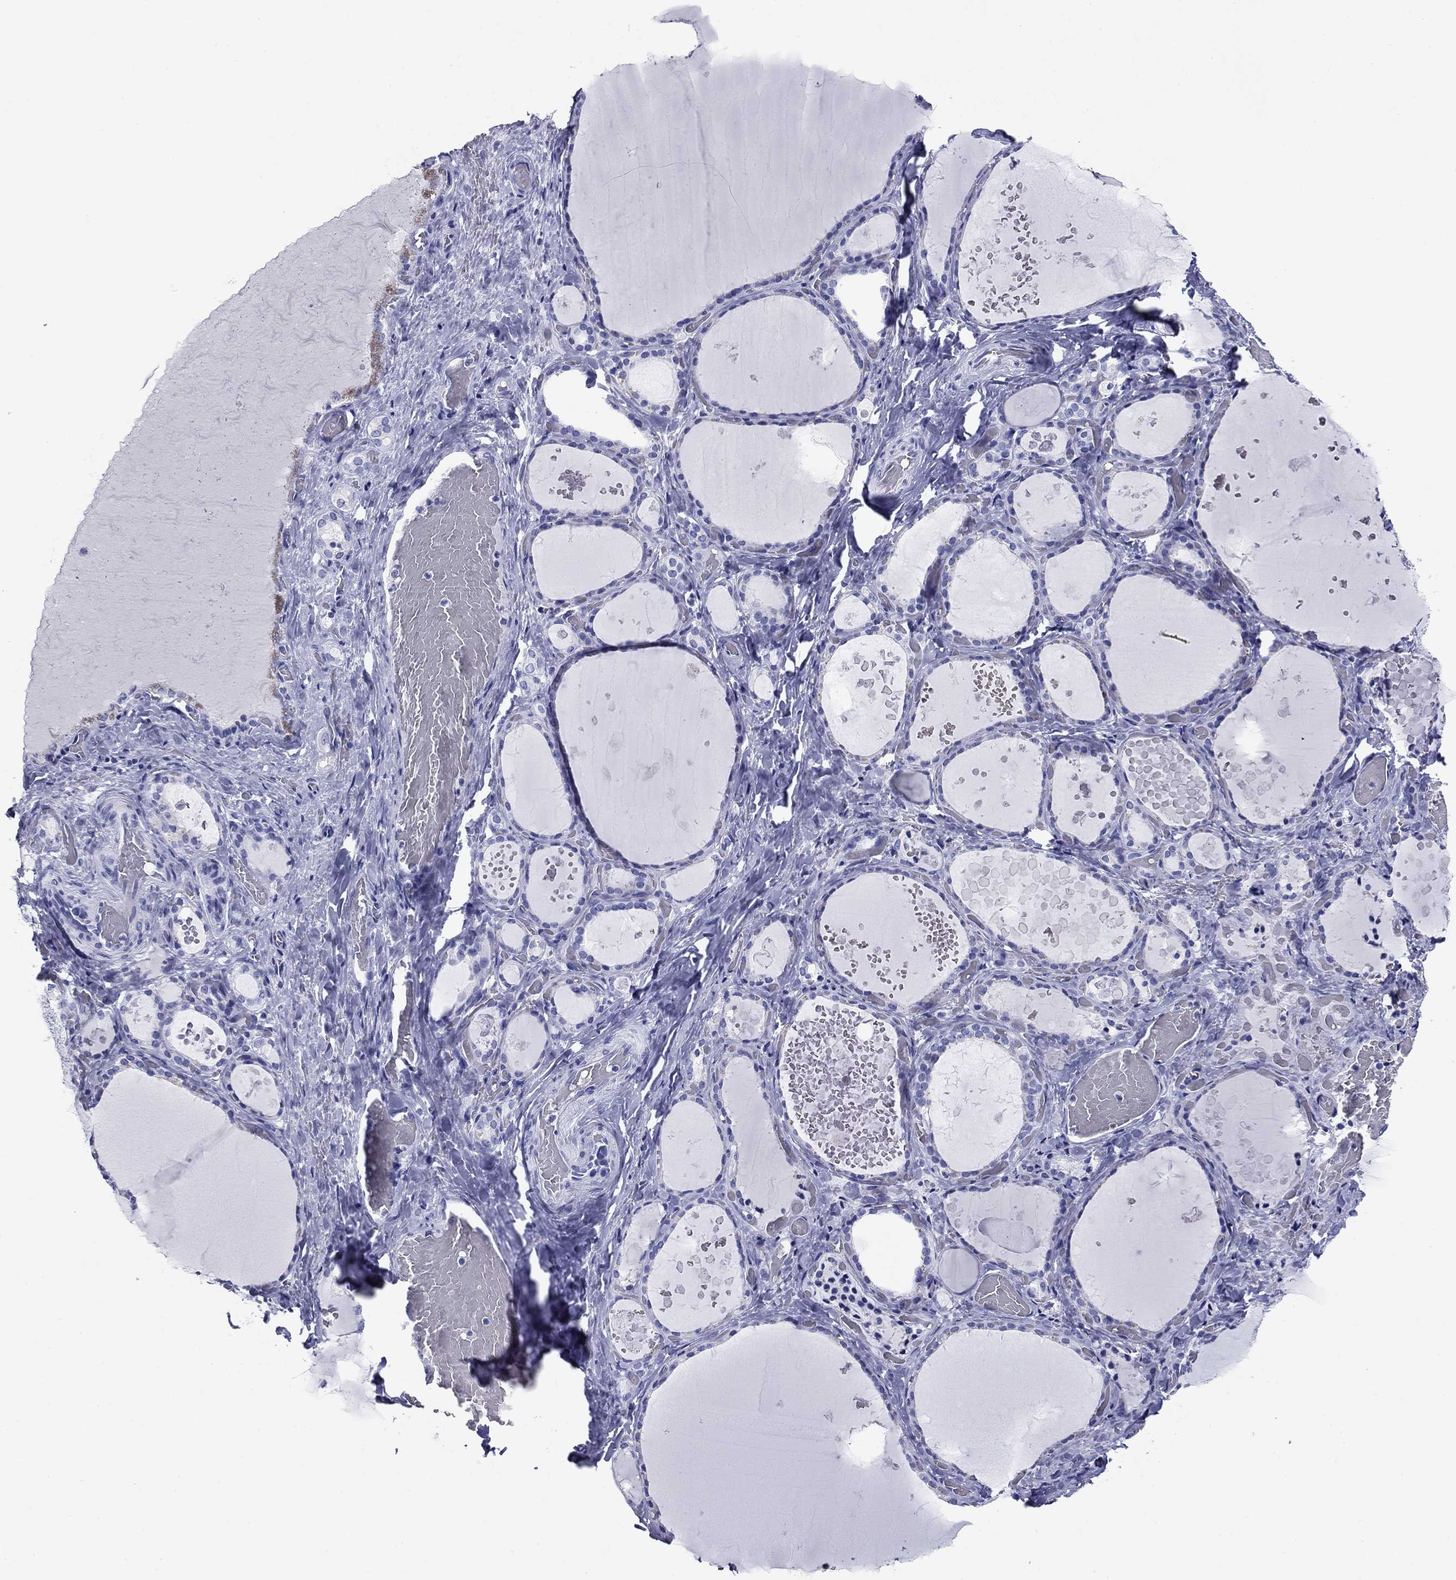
{"staining": {"intensity": "negative", "quantity": "none", "location": "none"}, "tissue": "thyroid gland", "cell_type": "Glandular cells", "image_type": "normal", "snomed": [{"axis": "morphology", "description": "Normal tissue, NOS"}, {"axis": "topography", "description": "Thyroid gland"}], "caption": "An immunohistochemistry photomicrograph of normal thyroid gland is shown. There is no staining in glandular cells of thyroid gland.", "gene": "NPPA", "patient": {"sex": "female", "age": 56}}